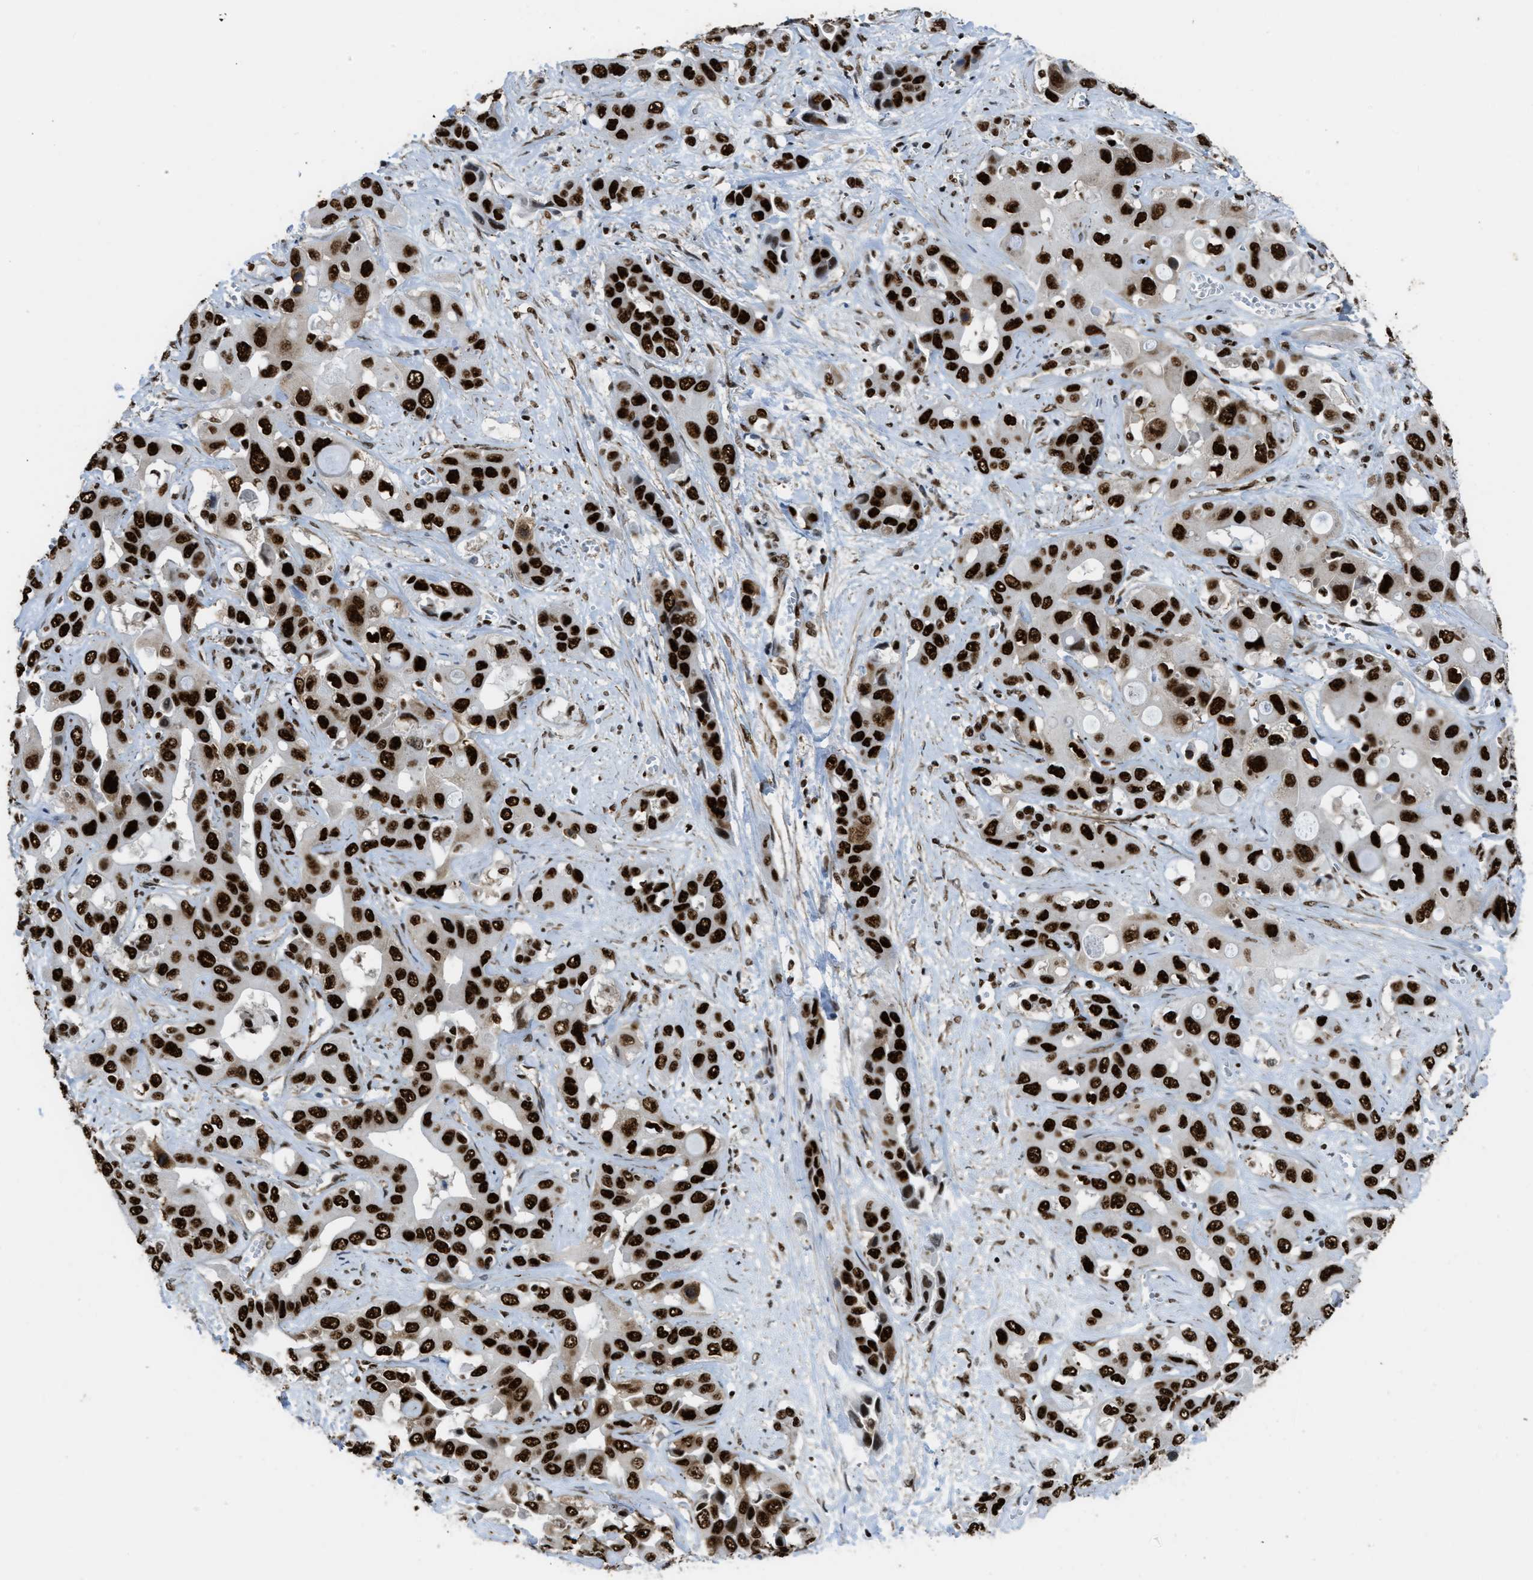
{"staining": {"intensity": "strong", "quantity": ">75%", "location": "cytoplasmic/membranous,nuclear"}, "tissue": "liver cancer", "cell_type": "Tumor cells", "image_type": "cancer", "snomed": [{"axis": "morphology", "description": "Cholangiocarcinoma"}, {"axis": "topography", "description": "Liver"}], "caption": "Liver cancer (cholangiocarcinoma) tissue reveals strong cytoplasmic/membranous and nuclear expression in about >75% of tumor cells, visualized by immunohistochemistry.", "gene": "ZNF207", "patient": {"sex": "female", "age": 52}}